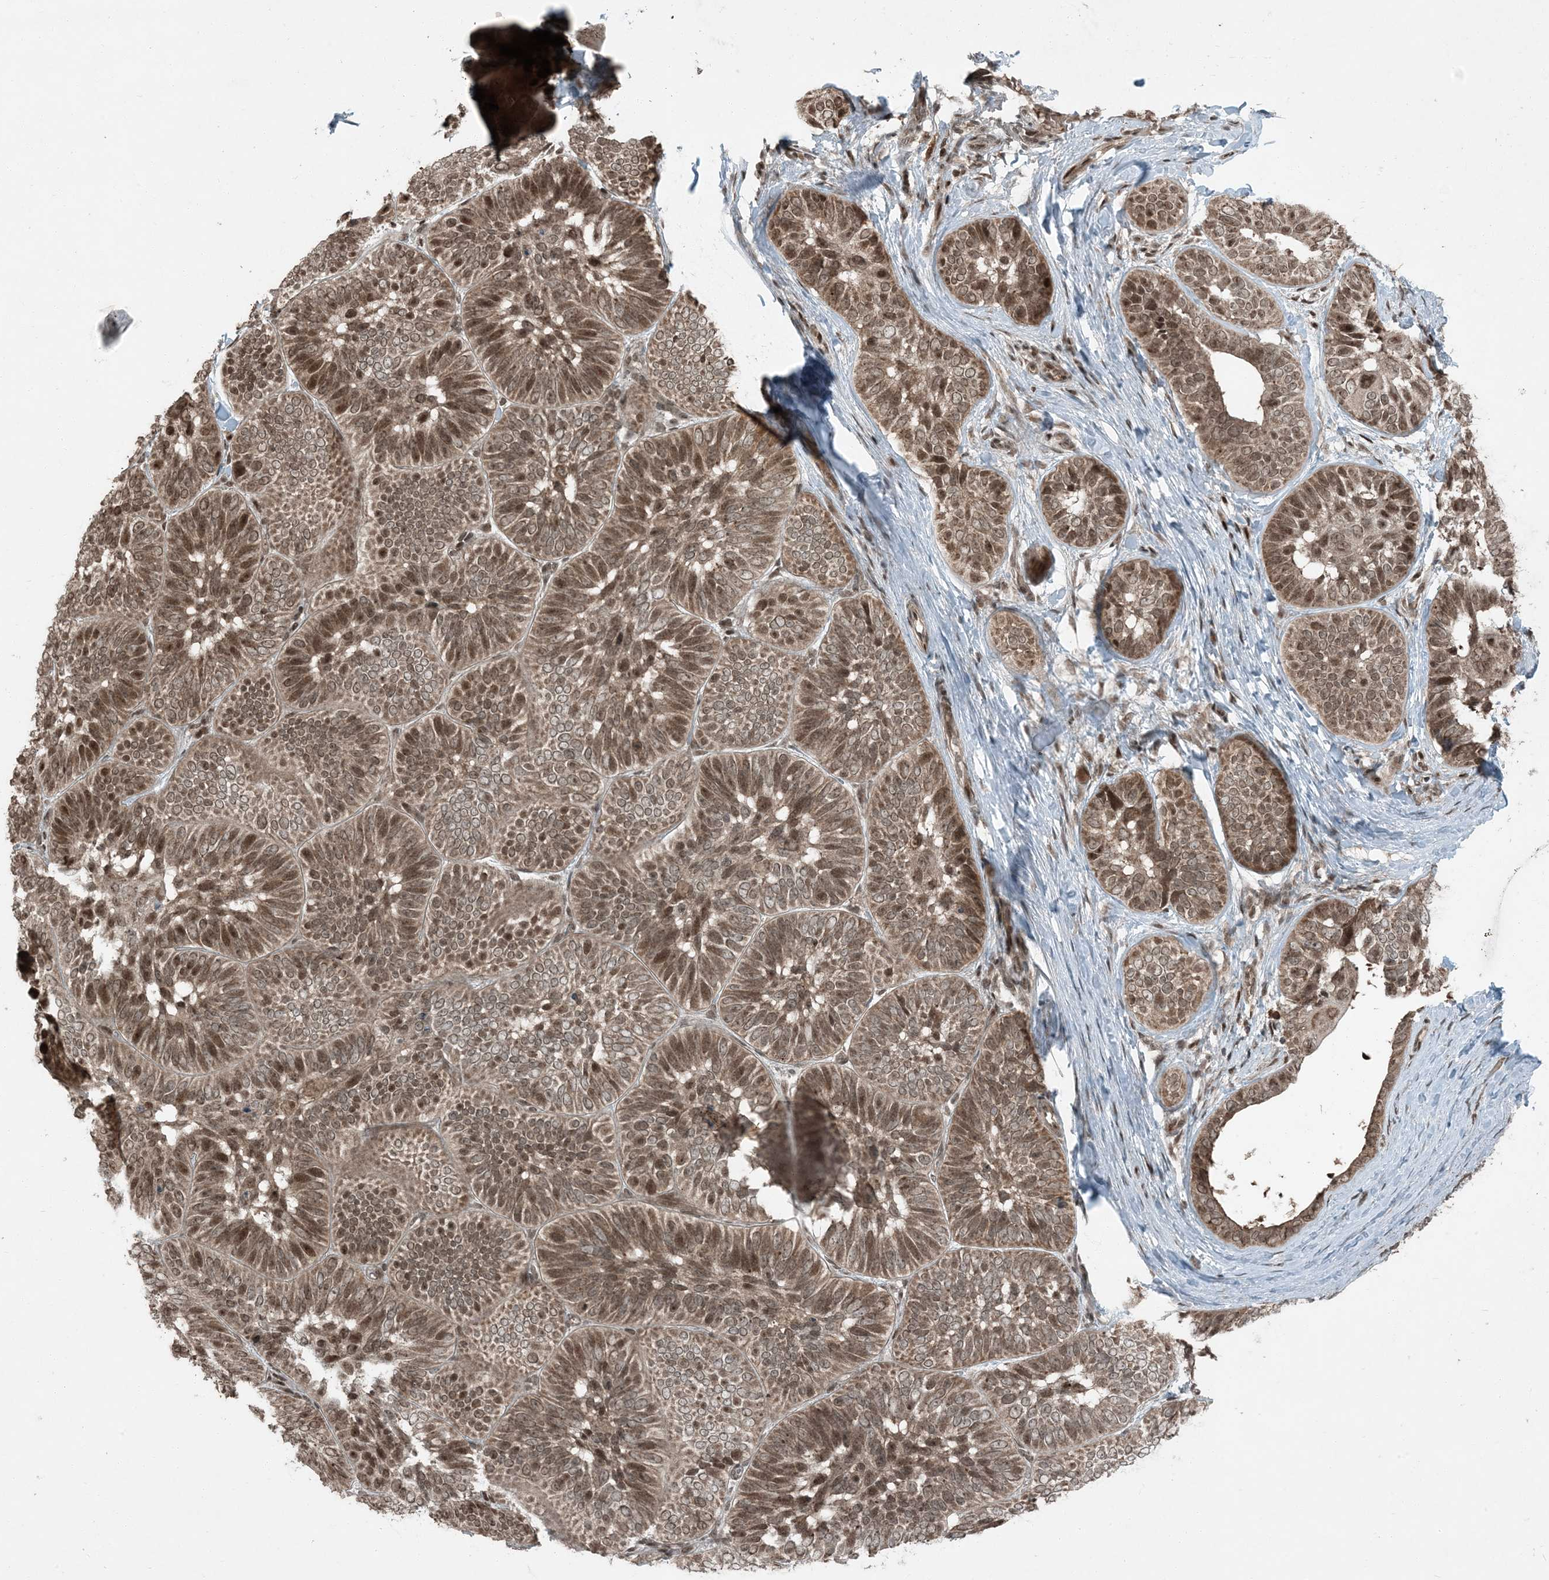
{"staining": {"intensity": "moderate", "quantity": ">75%", "location": "cytoplasmic/membranous,nuclear"}, "tissue": "skin cancer", "cell_type": "Tumor cells", "image_type": "cancer", "snomed": [{"axis": "morphology", "description": "Basal cell carcinoma"}, {"axis": "topography", "description": "Skin"}], "caption": "Moderate cytoplasmic/membranous and nuclear expression is seen in approximately >75% of tumor cells in skin cancer. The protein is shown in brown color, while the nuclei are stained blue.", "gene": "TRAPPC12", "patient": {"sex": "male", "age": 62}}